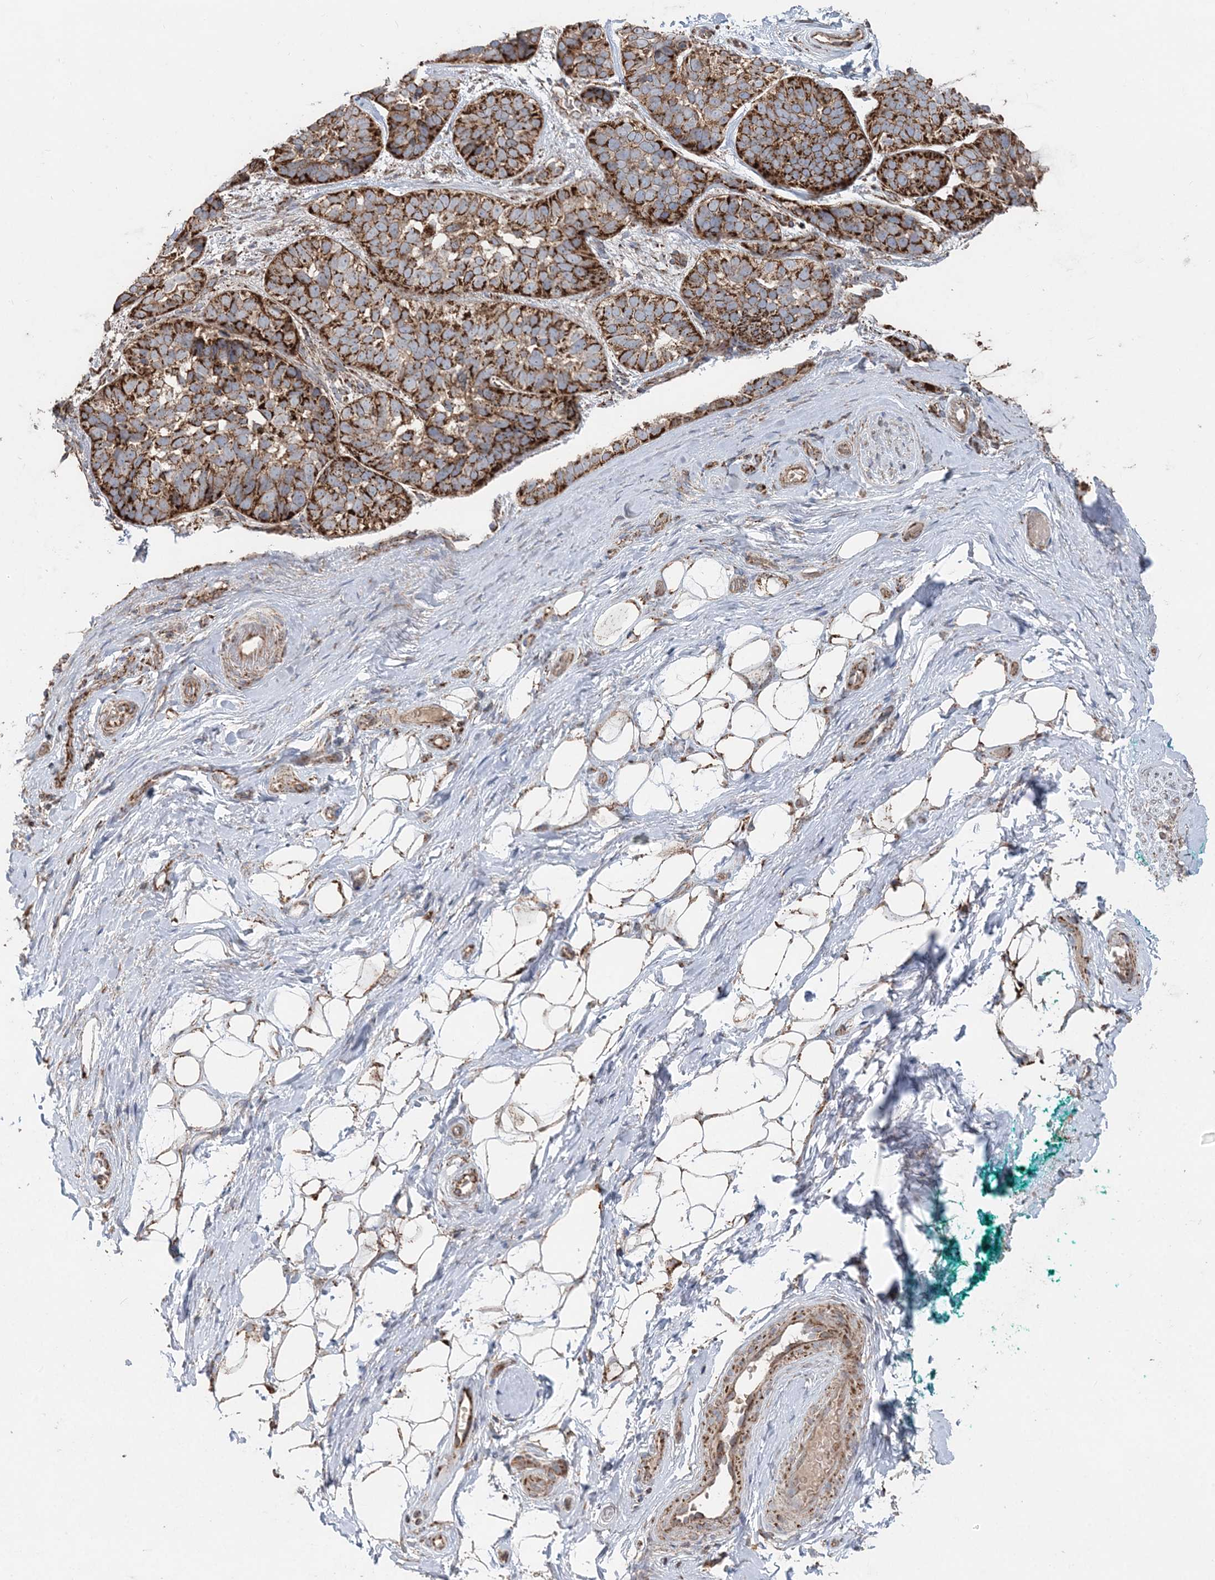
{"staining": {"intensity": "strong", "quantity": ">75%", "location": "cytoplasmic/membranous"}, "tissue": "skin cancer", "cell_type": "Tumor cells", "image_type": "cancer", "snomed": [{"axis": "morphology", "description": "Basal cell carcinoma"}, {"axis": "topography", "description": "Skin"}], "caption": "Immunohistochemistry (DAB (3,3'-diaminobenzidine)) staining of human skin cancer shows strong cytoplasmic/membranous protein expression in approximately >75% of tumor cells. (IHC, brightfield microscopy, high magnification).", "gene": "LRPPRC", "patient": {"sex": "male", "age": 62}}